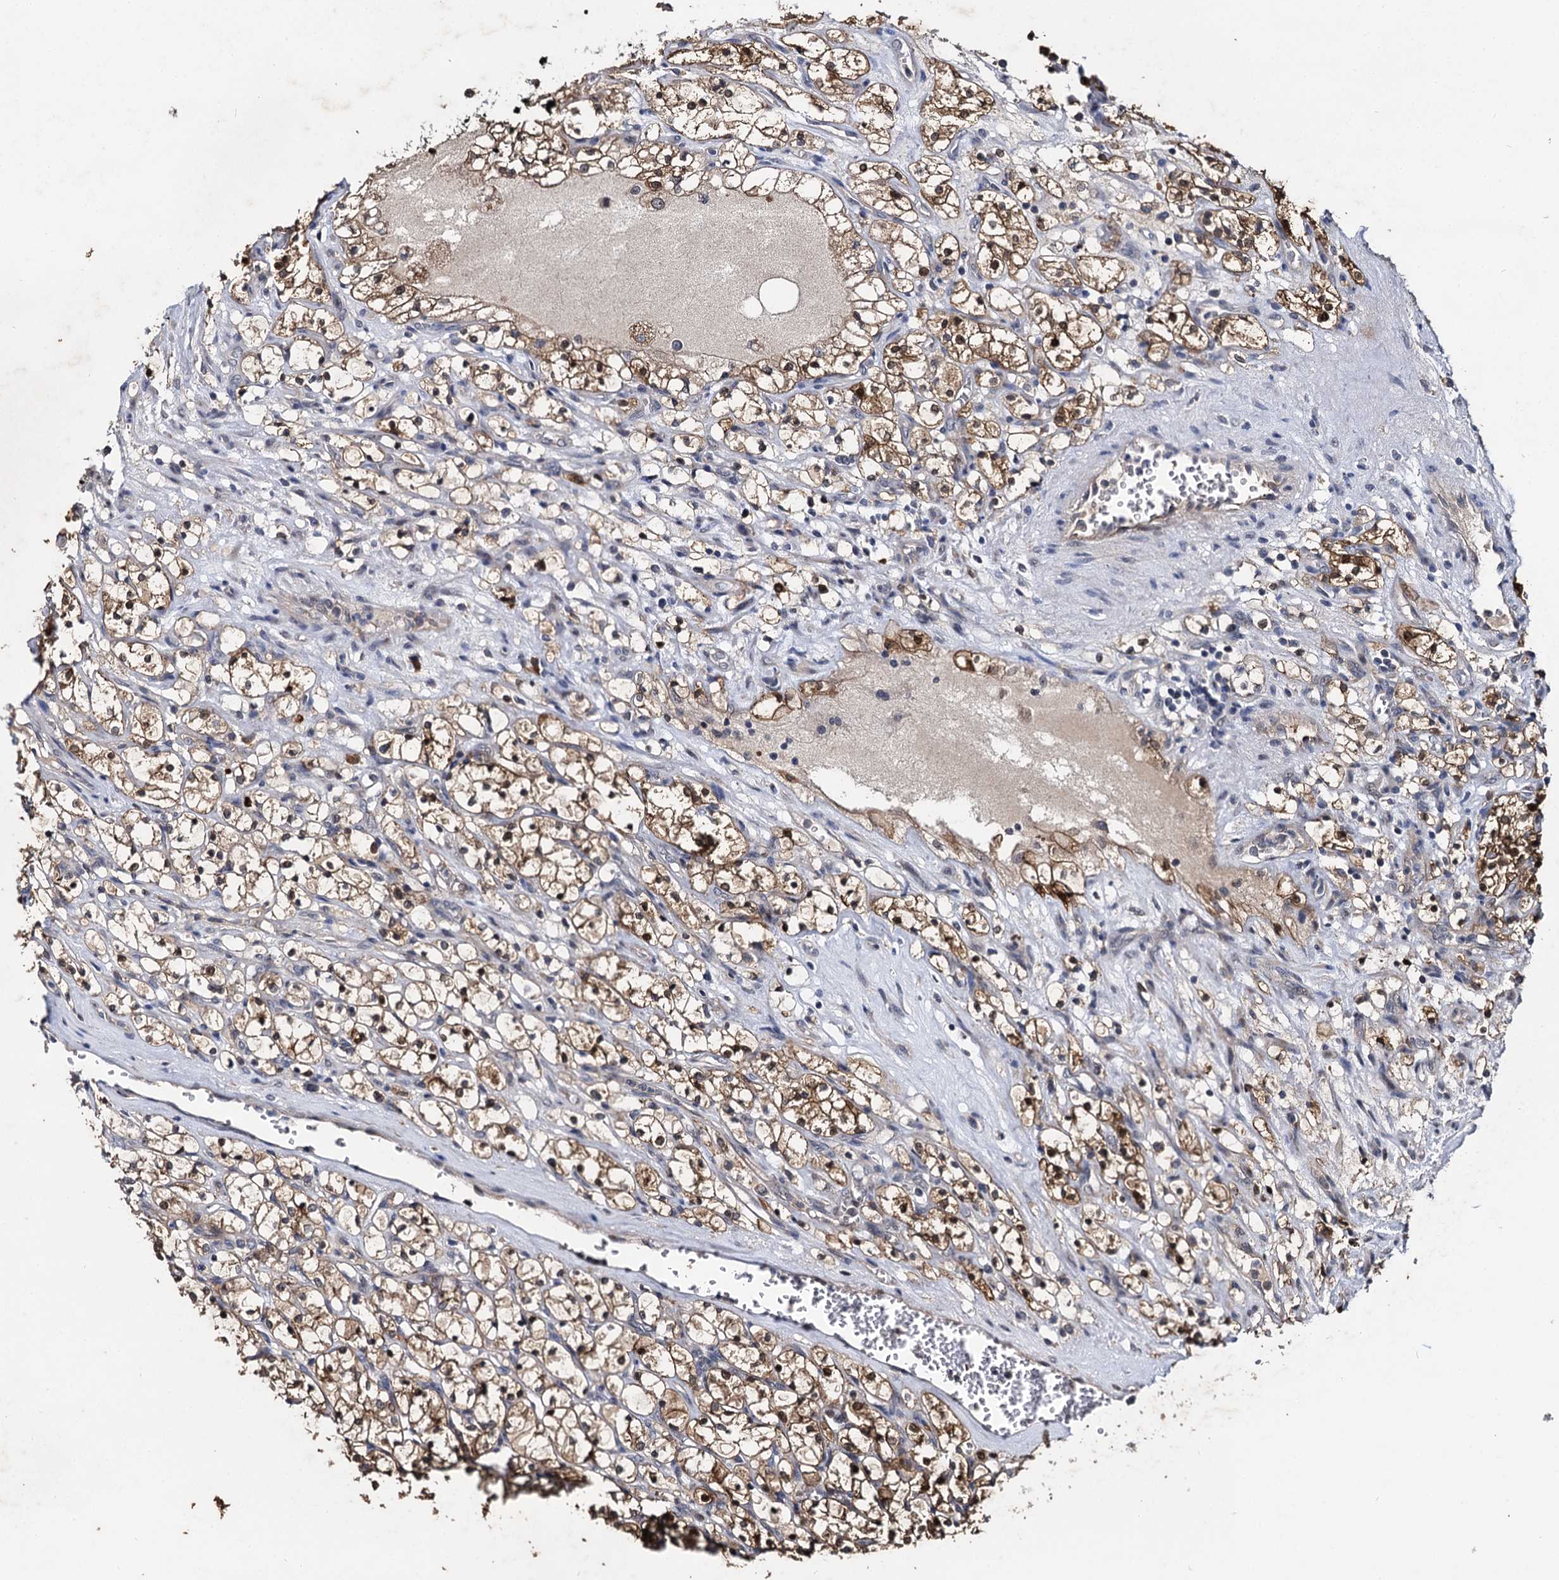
{"staining": {"intensity": "moderate", "quantity": ">75%", "location": "cytoplasmic/membranous"}, "tissue": "renal cancer", "cell_type": "Tumor cells", "image_type": "cancer", "snomed": [{"axis": "morphology", "description": "Adenocarcinoma, NOS"}, {"axis": "topography", "description": "Kidney"}], "caption": "Renal cancer (adenocarcinoma) was stained to show a protein in brown. There is medium levels of moderate cytoplasmic/membranous staining in approximately >75% of tumor cells.", "gene": "SLC46A3", "patient": {"sex": "female", "age": 69}}